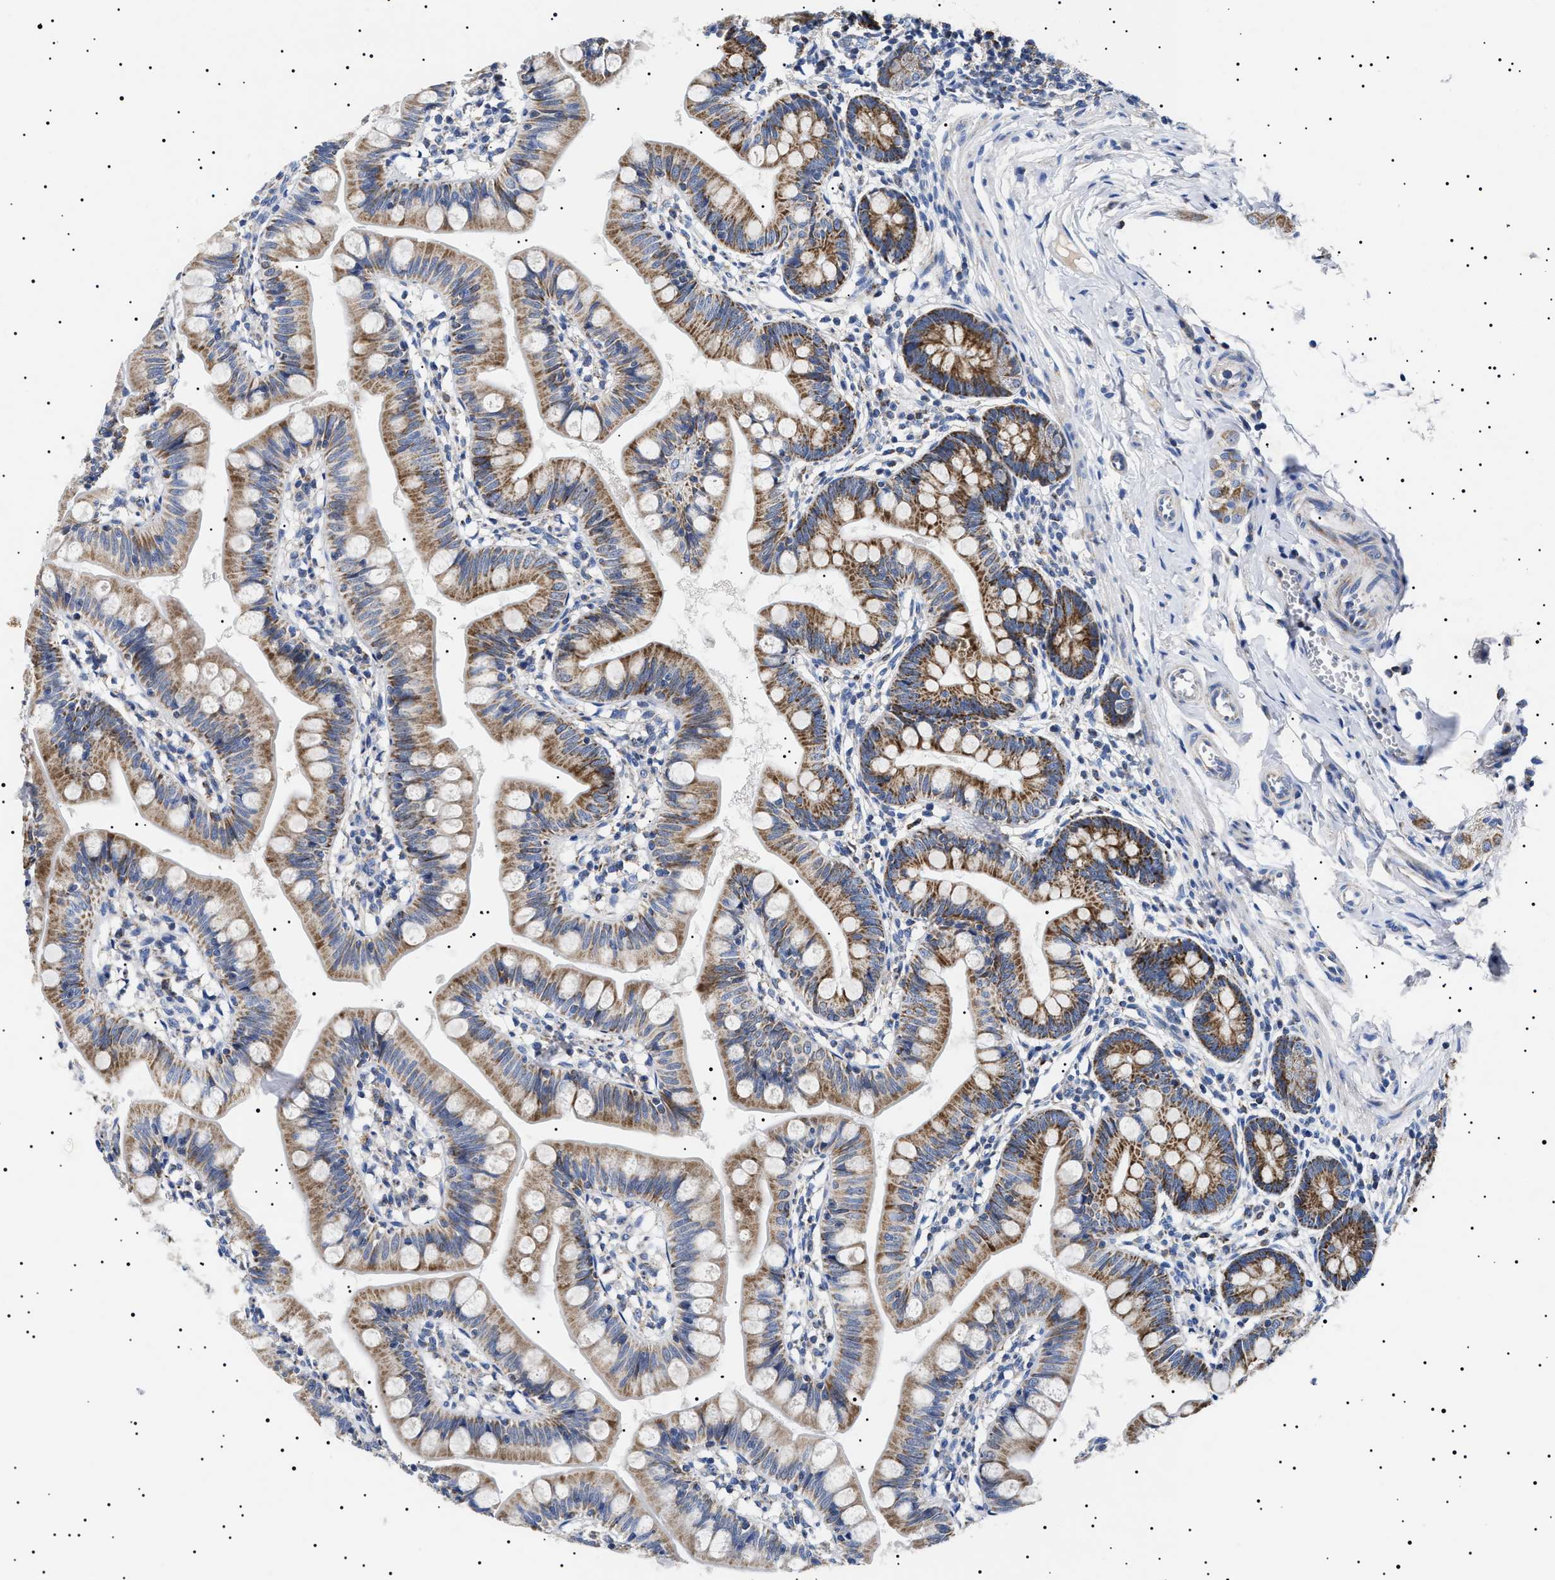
{"staining": {"intensity": "strong", "quantity": ">75%", "location": "cytoplasmic/membranous"}, "tissue": "small intestine", "cell_type": "Glandular cells", "image_type": "normal", "snomed": [{"axis": "morphology", "description": "Normal tissue, NOS"}, {"axis": "topography", "description": "Small intestine"}], "caption": "Brown immunohistochemical staining in benign small intestine reveals strong cytoplasmic/membranous staining in about >75% of glandular cells.", "gene": "CHRDL2", "patient": {"sex": "male", "age": 7}}